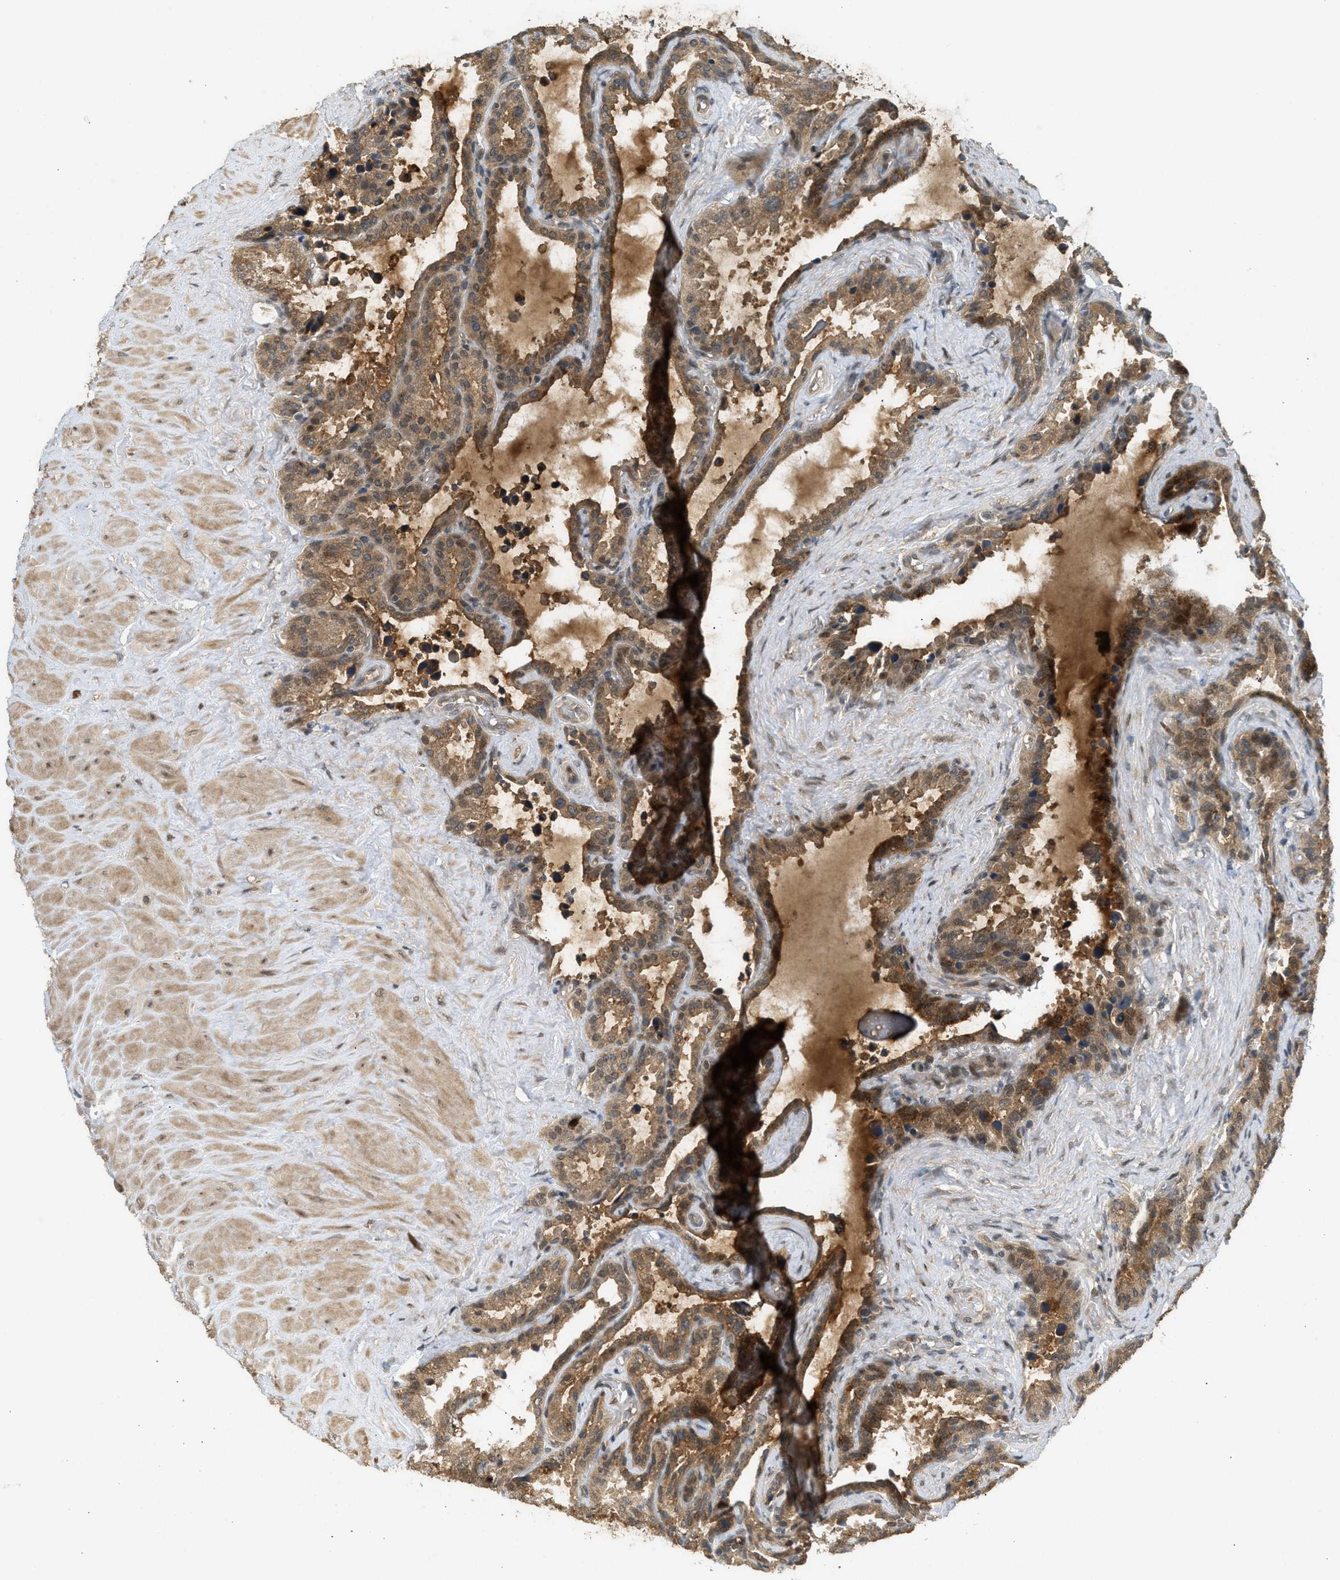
{"staining": {"intensity": "moderate", "quantity": ">75%", "location": "cytoplasmic/membranous"}, "tissue": "seminal vesicle", "cell_type": "Glandular cells", "image_type": "normal", "snomed": [{"axis": "morphology", "description": "Normal tissue, NOS"}, {"axis": "topography", "description": "Seminal veicle"}], "caption": "Moderate cytoplasmic/membranous positivity for a protein is appreciated in about >75% of glandular cells of normal seminal vesicle using immunohistochemistry (IHC).", "gene": "GET1", "patient": {"sex": "male", "age": 46}}